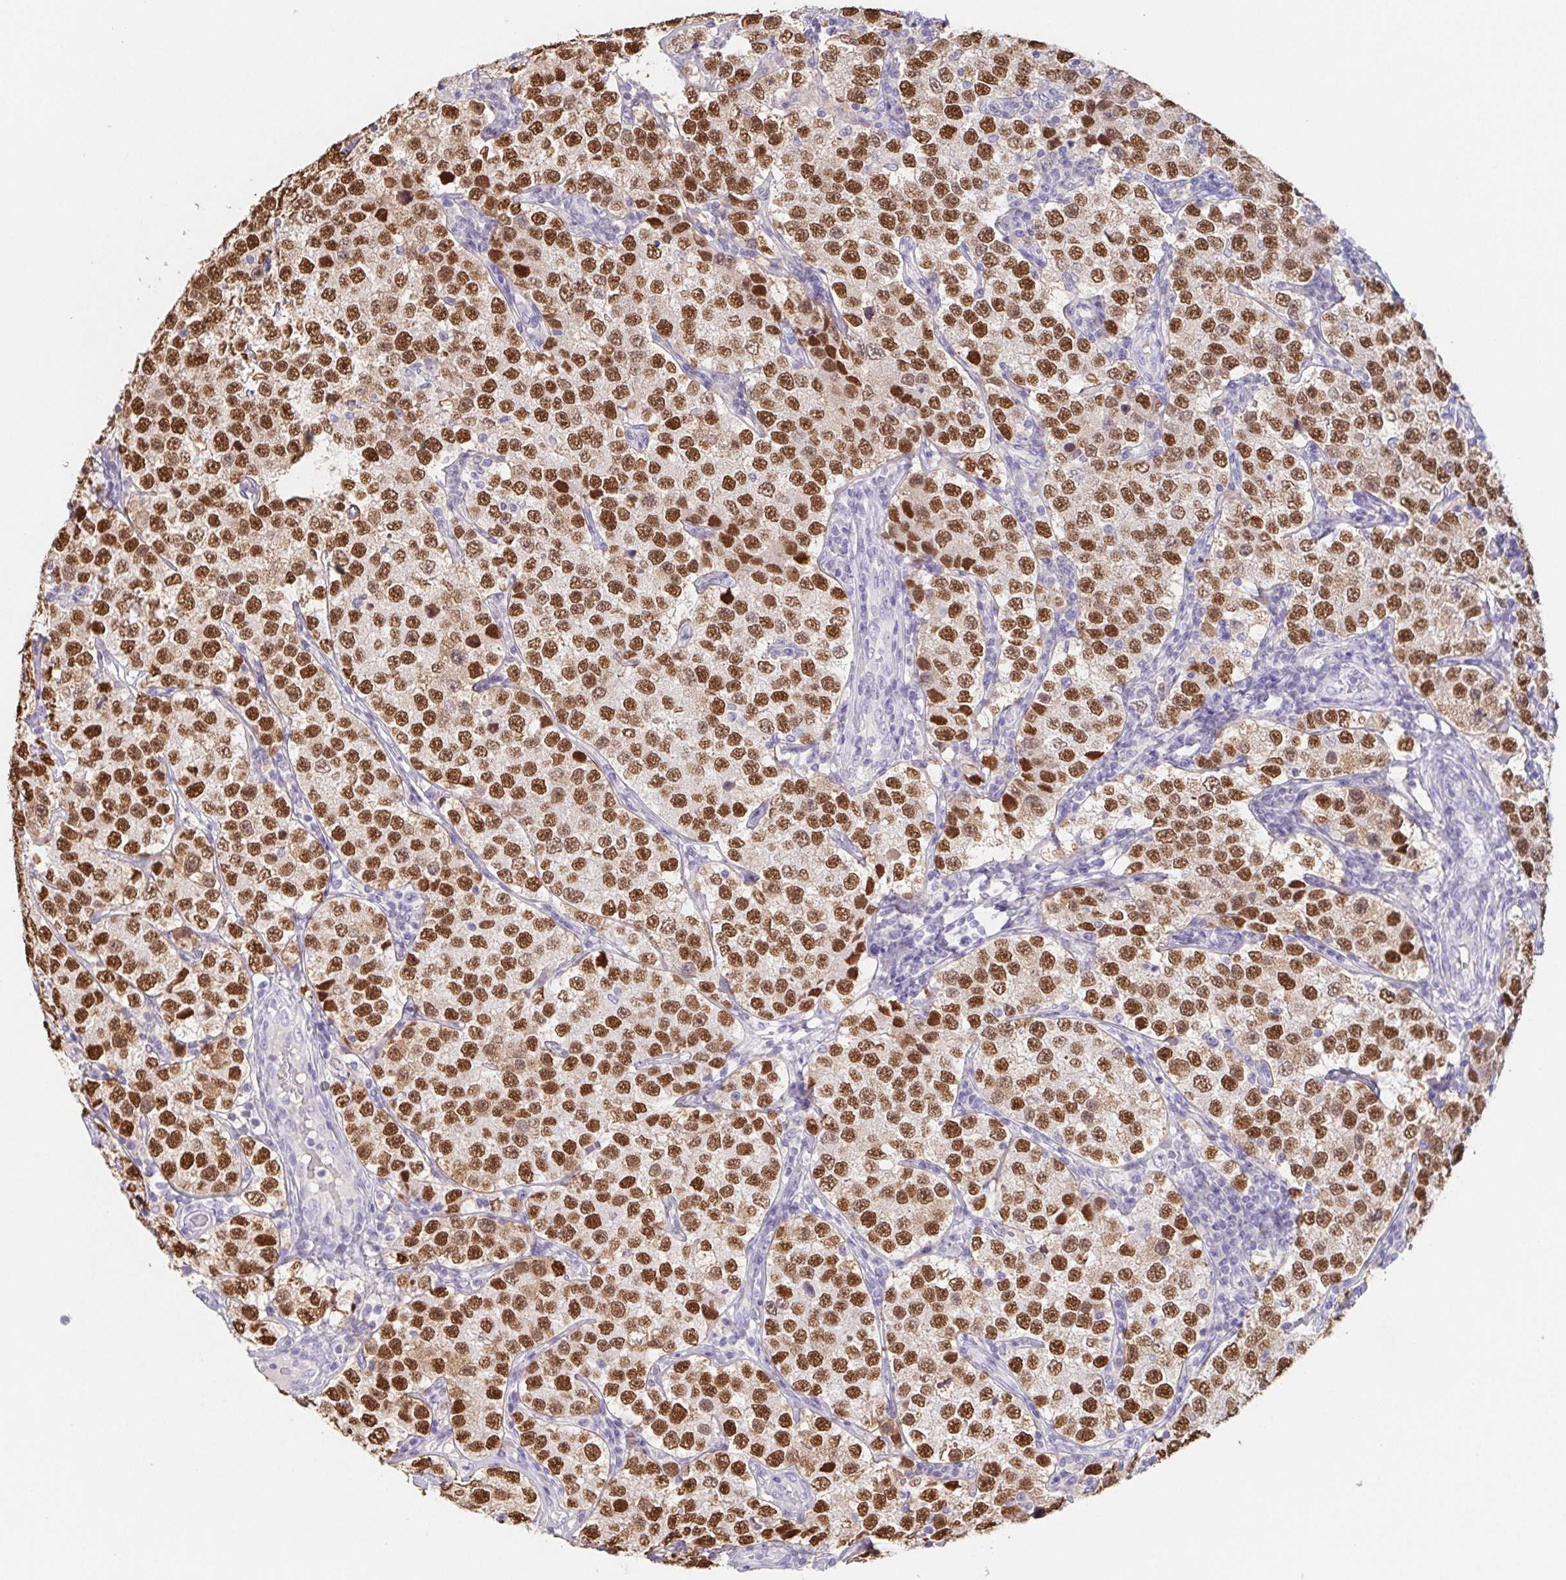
{"staining": {"intensity": "strong", "quantity": ">75%", "location": "nuclear"}, "tissue": "testis cancer", "cell_type": "Tumor cells", "image_type": "cancer", "snomed": [{"axis": "morphology", "description": "Seminoma, NOS"}, {"axis": "topography", "description": "Testis"}], "caption": "IHC histopathology image of seminoma (testis) stained for a protein (brown), which reveals high levels of strong nuclear expression in about >75% of tumor cells.", "gene": "HDGFL1", "patient": {"sex": "male", "age": 34}}